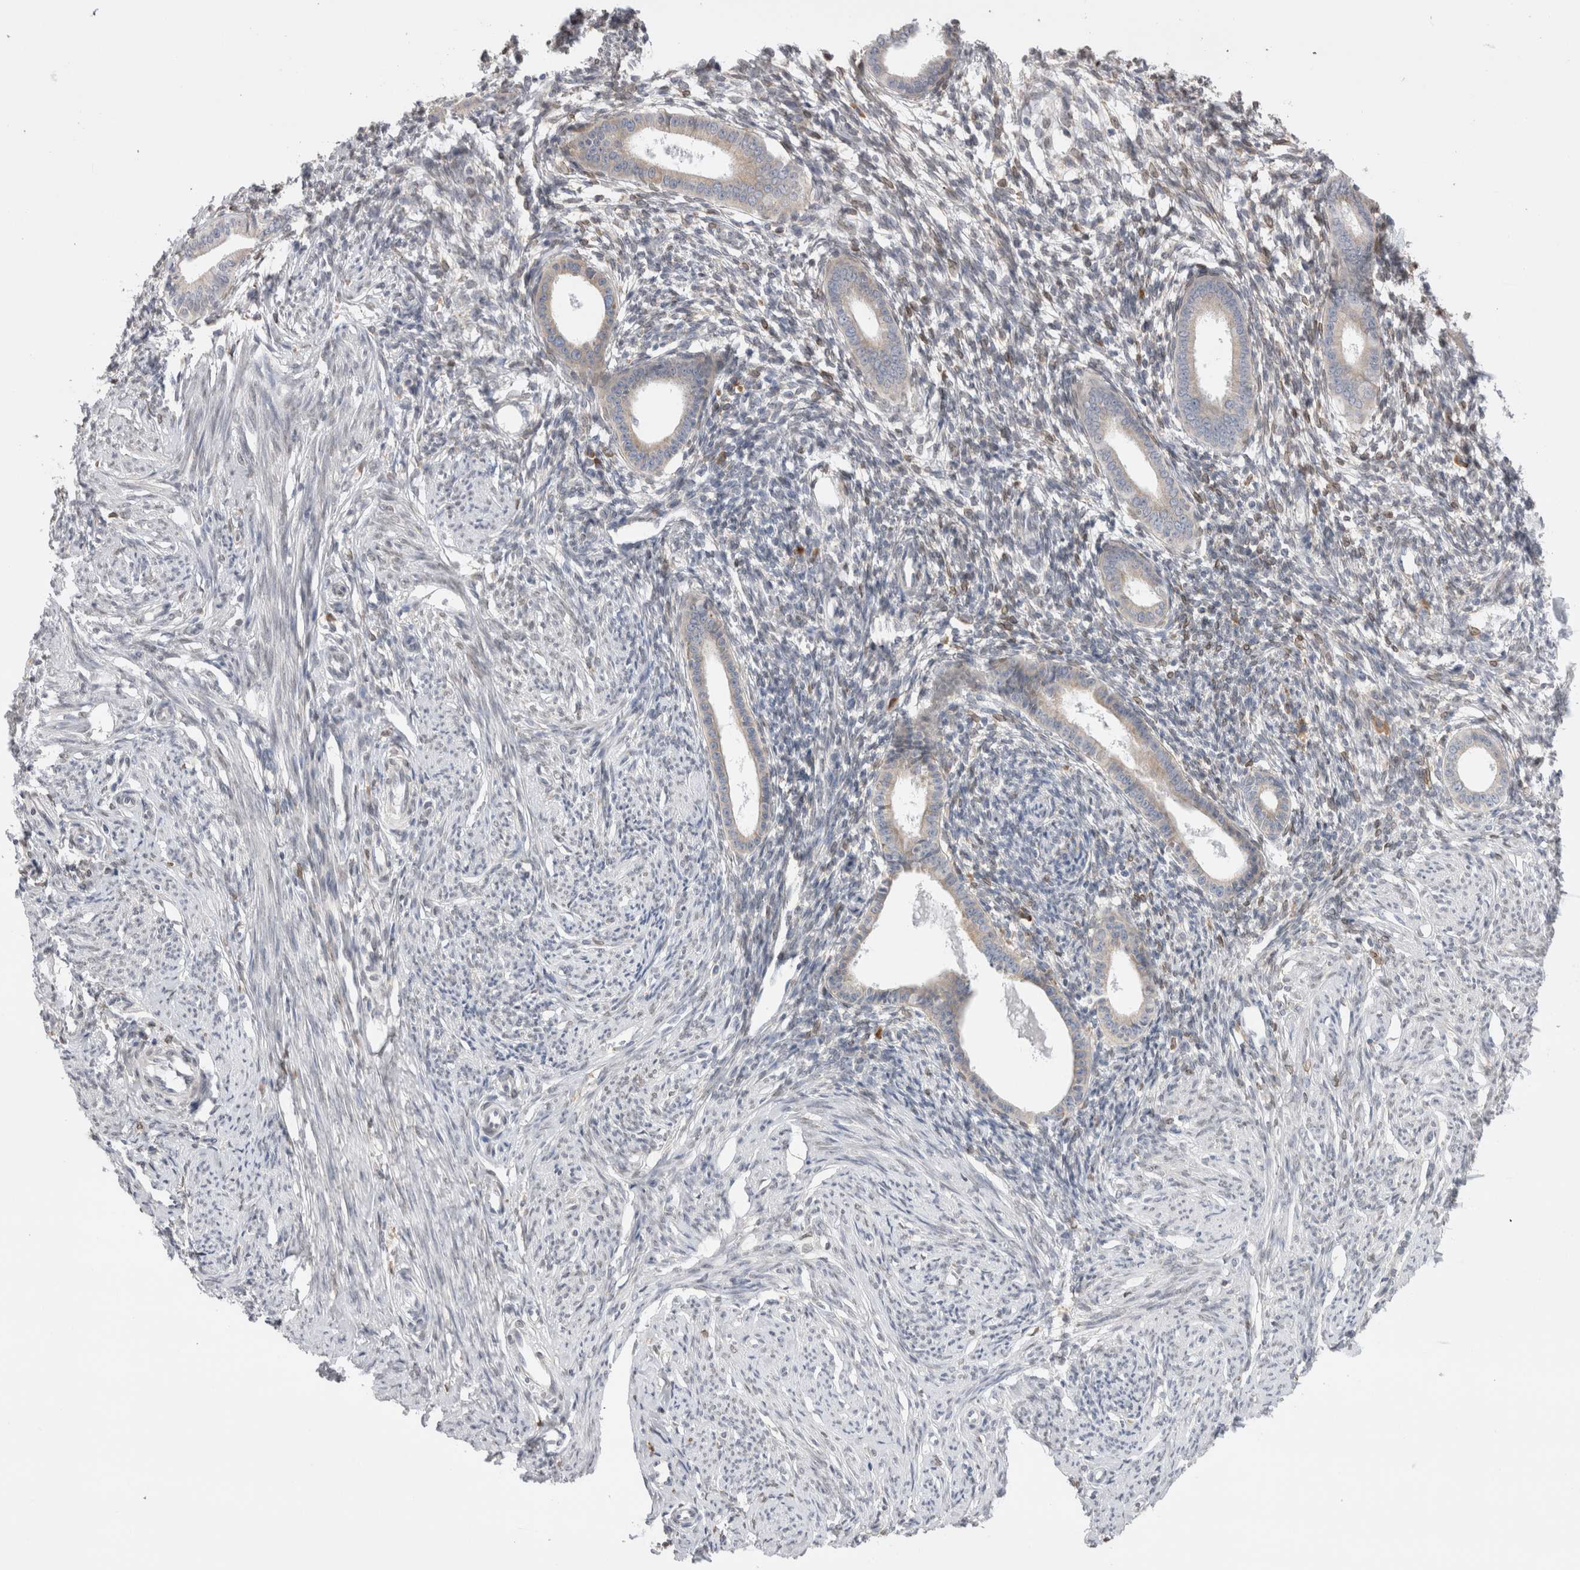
{"staining": {"intensity": "moderate", "quantity": "<25%", "location": "nuclear"}, "tissue": "endometrium", "cell_type": "Cells in endometrial stroma", "image_type": "normal", "snomed": [{"axis": "morphology", "description": "Normal tissue, NOS"}, {"axis": "topography", "description": "Endometrium"}], "caption": "Brown immunohistochemical staining in benign human endometrium shows moderate nuclear positivity in about <25% of cells in endometrial stroma. The staining is performed using DAB (3,3'-diaminobenzidine) brown chromogen to label protein expression. The nuclei are counter-stained blue using hematoxylin.", "gene": "VCPIP1", "patient": {"sex": "female", "age": 56}}